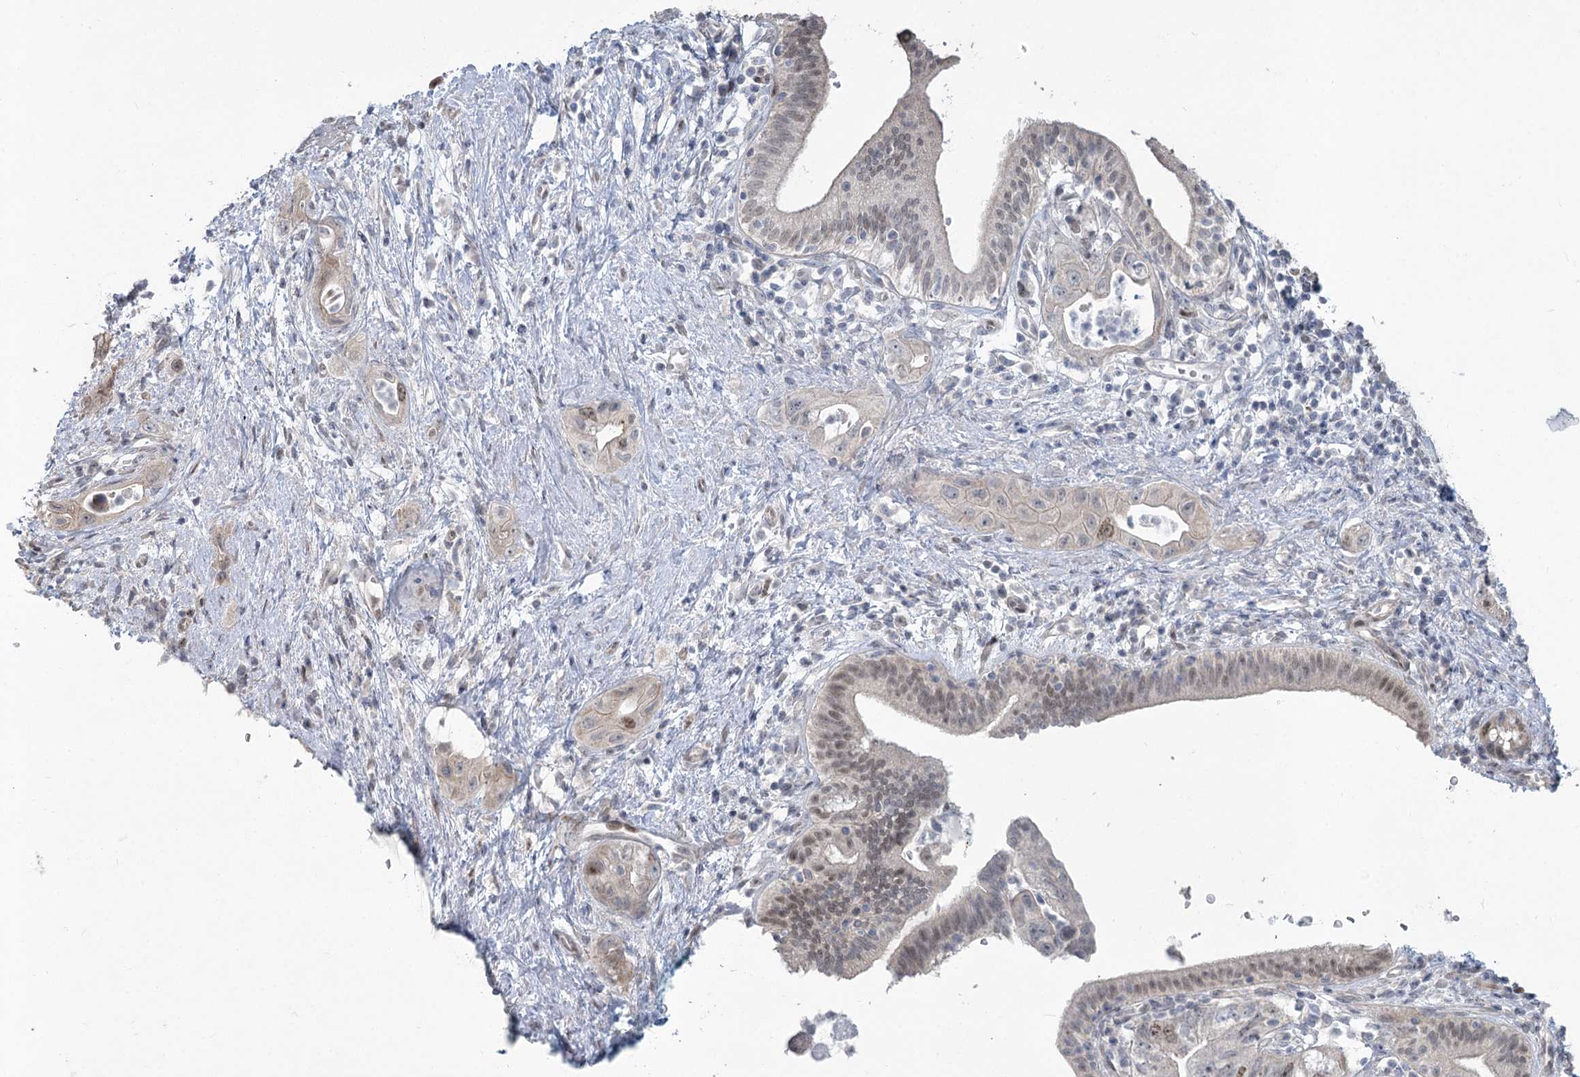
{"staining": {"intensity": "weak", "quantity": "25%-75%", "location": "nuclear"}, "tissue": "pancreatic cancer", "cell_type": "Tumor cells", "image_type": "cancer", "snomed": [{"axis": "morphology", "description": "Adenocarcinoma, NOS"}, {"axis": "topography", "description": "Pancreas"}], "caption": "An immunohistochemistry micrograph of tumor tissue is shown. Protein staining in brown shows weak nuclear positivity in pancreatic cancer (adenocarcinoma) within tumor cells.", "gene": "ABITRAM", "patient": {"sex": "female", "age": 73}}